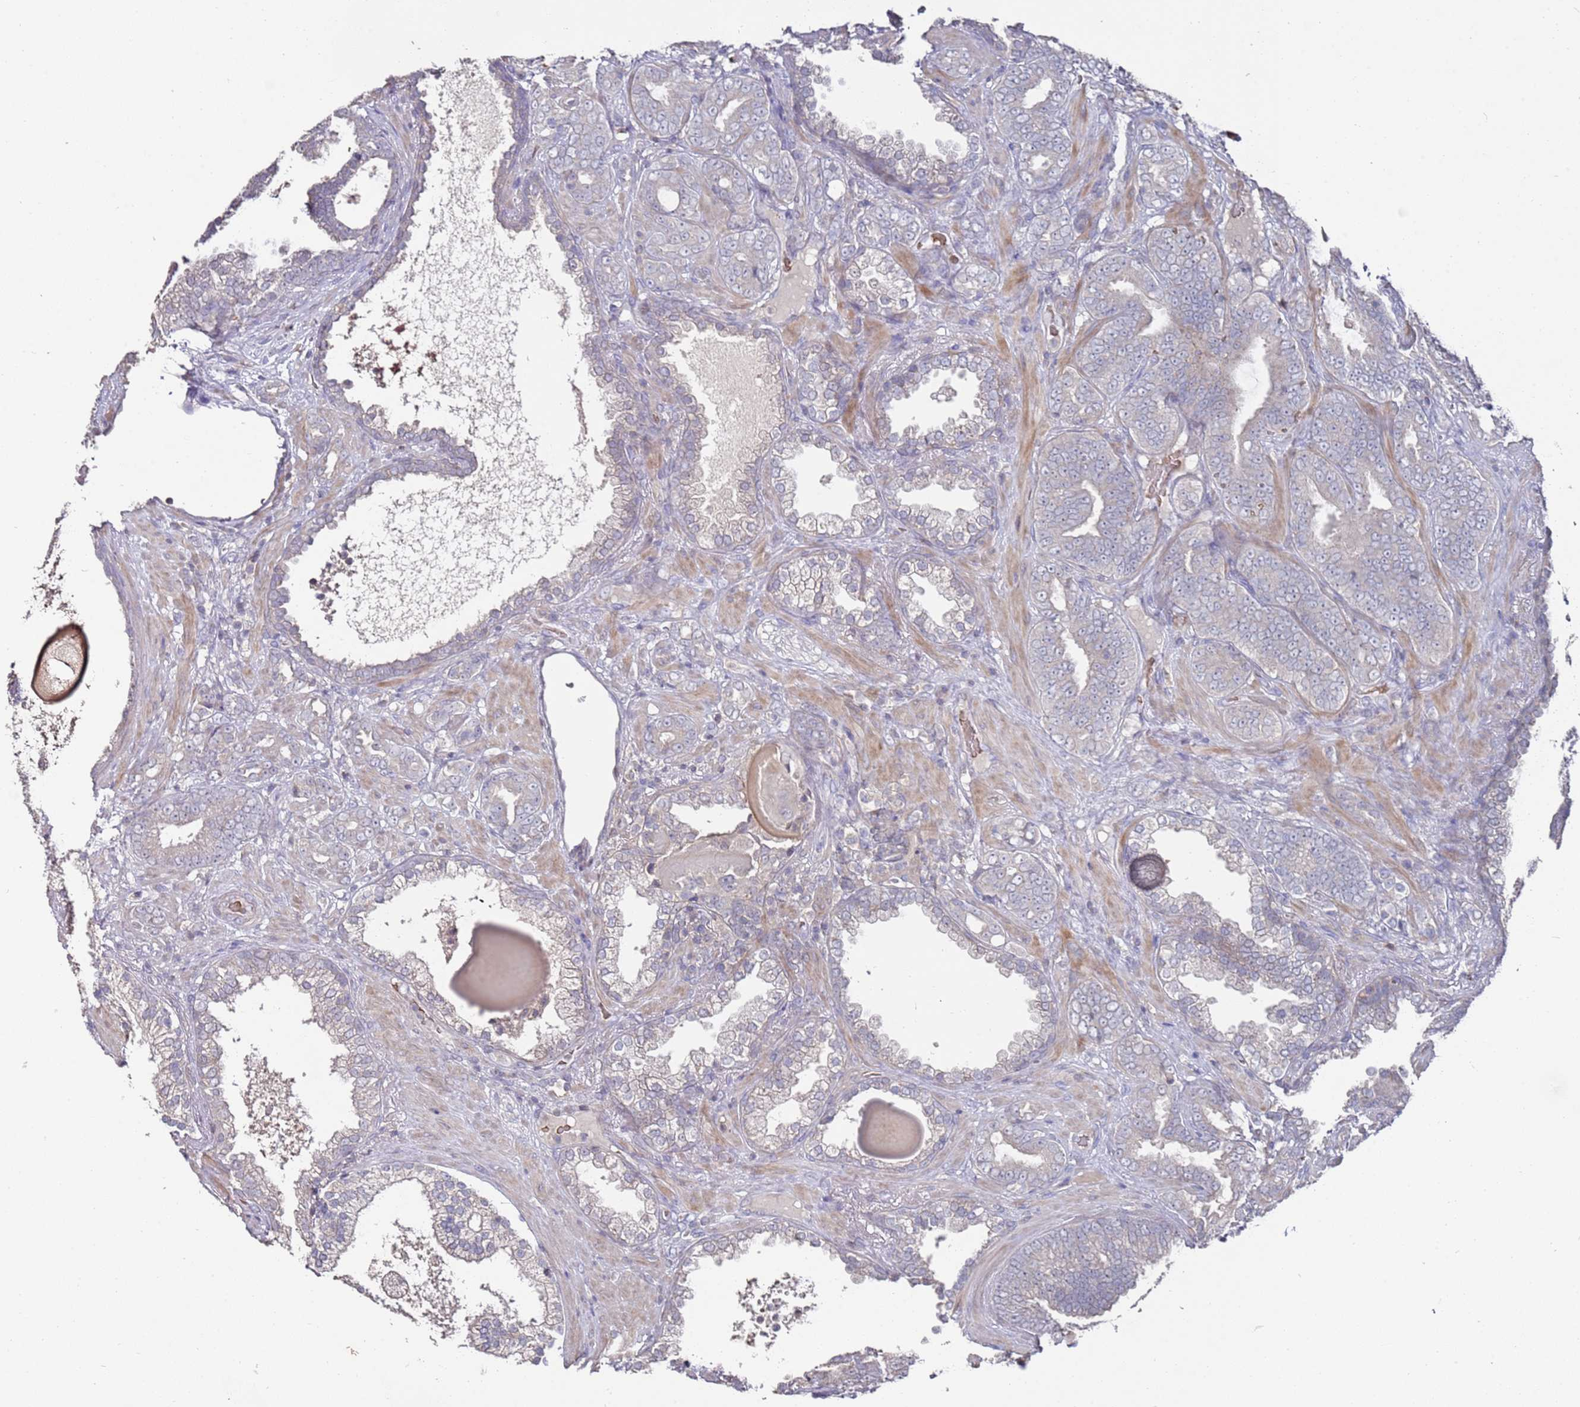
{"staining": {"intensity": "negative", "quantity": "none", "location": "none"}, "tissue": "prostate cancer", "cell_type": "Tumor cells", "image_type": "cancer", "snomed": [{"axis": "morphology", "description": "Adenocarcinoma, High grade"}, {"axis": "topography", "description": "Prostate and seminal vesicle, NOS"}], "caption": "An immunohistochemistry image of prostate cancer (high-grade adenocarcinoma) is shown. There is no staining in tumor cells of prostate cancer (high-grade adenocarcinoma).", "gene": "LACC1", "patient": {"sex": "male", "age": 67}}